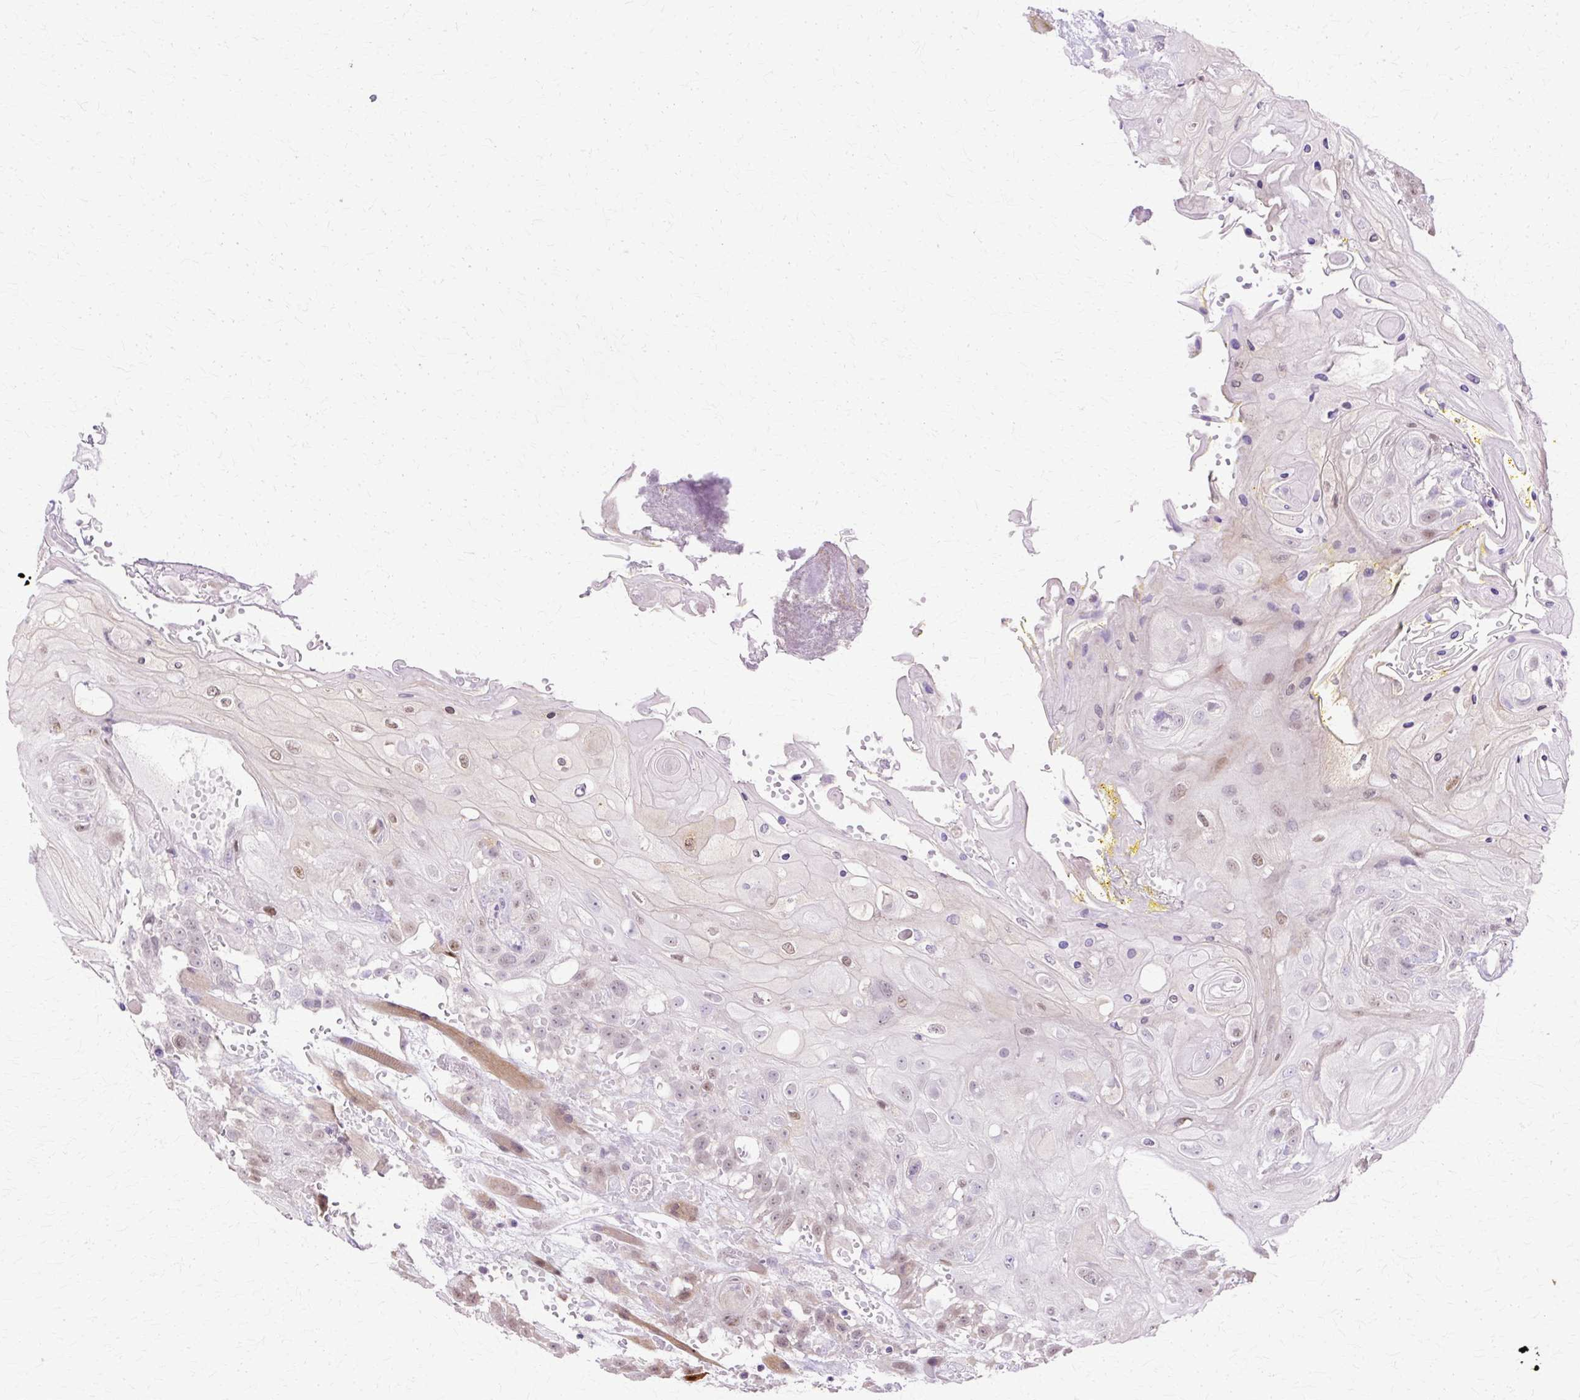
{"staining": {"intensity": "weak", "quantity": "25%-75%", "location": "nuclear"}, "tissue": "head and neck cancer", "cell_type": "Tumor cells", "image_type": "cancer", "snomed": [{"axis": "morphology", "description": "Squamous cell carcinoma, NOS"}, {"axis": "topography", "description": "Head-Neck"}], "caption": "The histopathology image demonstrates staining of squamous cell carcinoma (head and neck), revealing weak nuclear protein staining (brown color) within tumor cells. Ihc stains the protein of interest in brown and the nuclei are stained blue.", "gene": "HSPA8", "patient": {"sex": "female", "age": 43}}